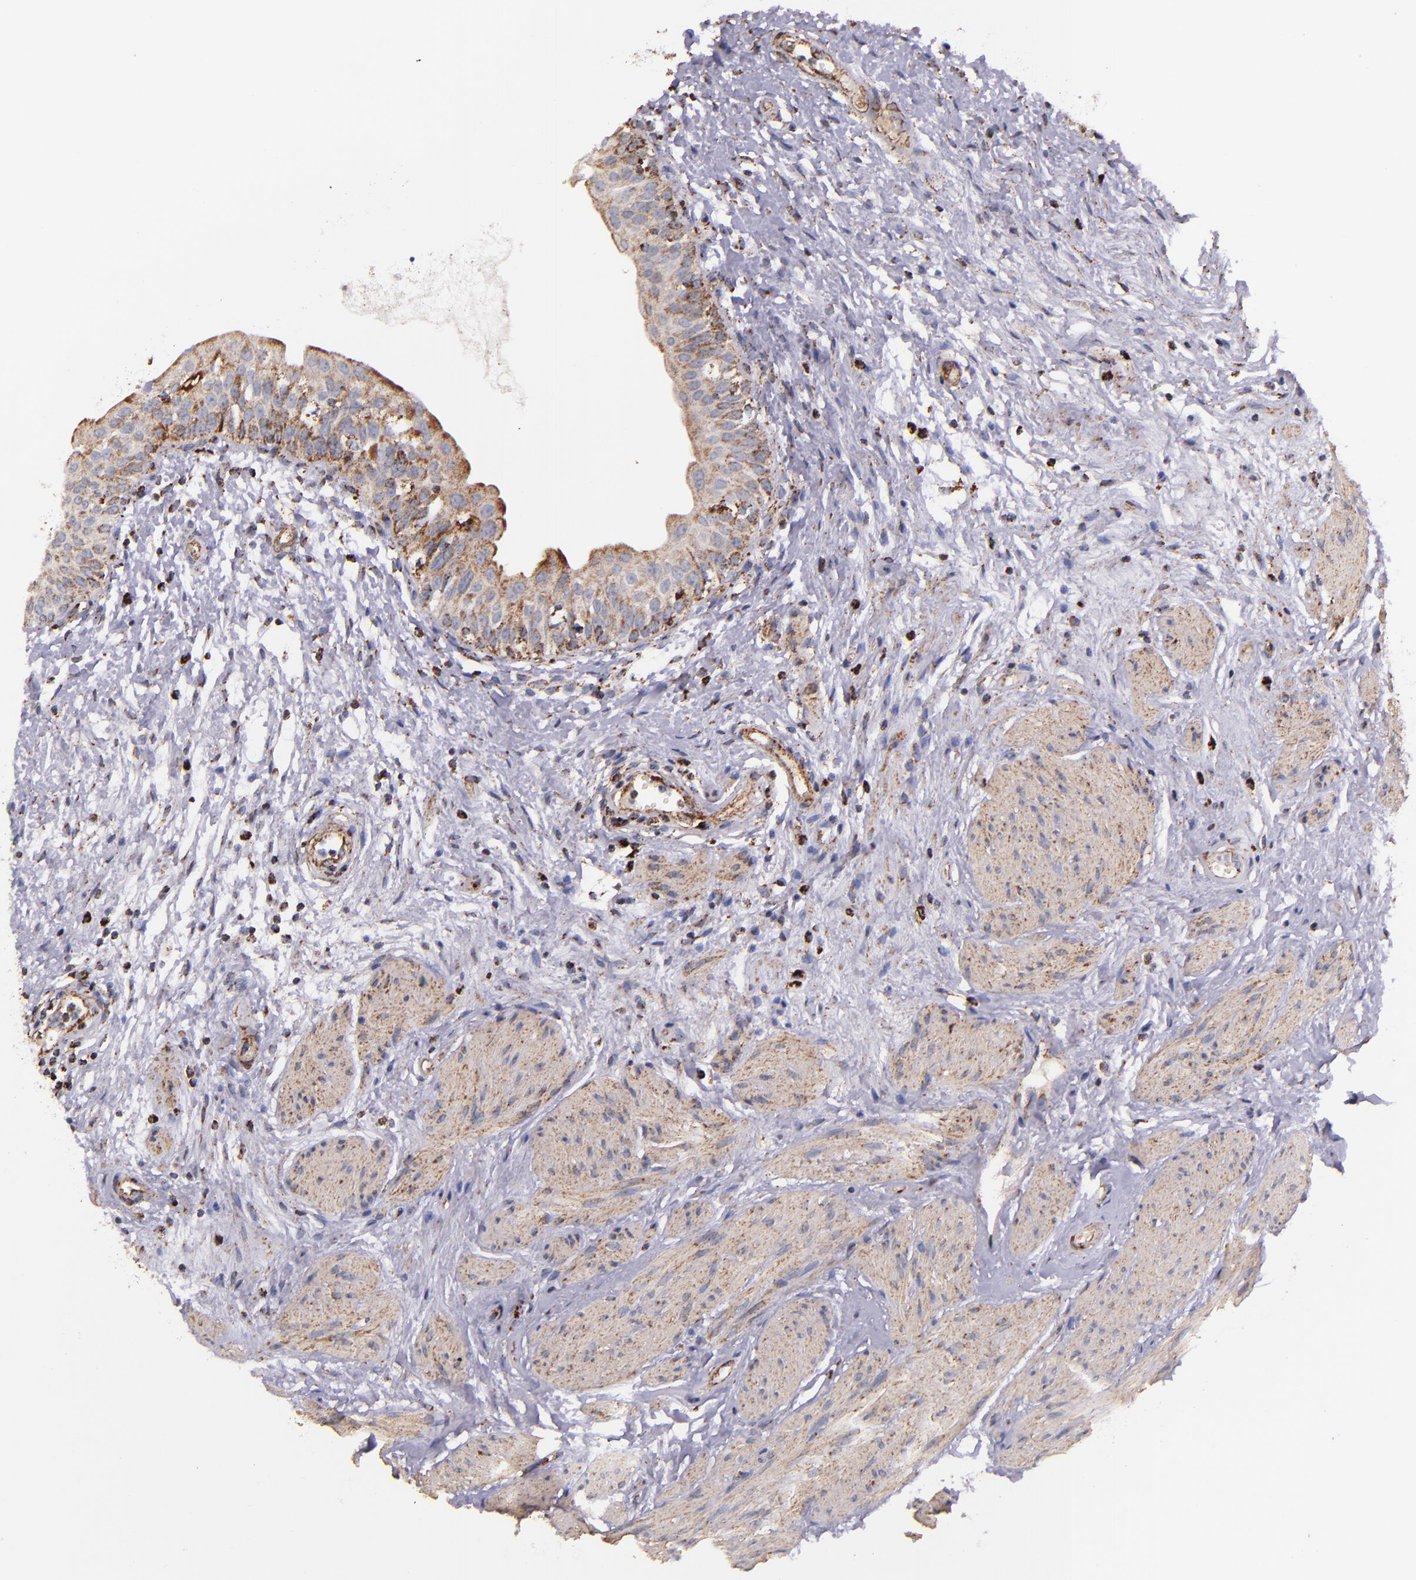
{"staining": {"intensity": "moderate", "quantity": ">75%", "location": "cytoplasmic/membranous"}, "tissue": "urinary bladder", "cell_type": "Urothelial cells", "image_type": "normal", "snomed": [{"axis": "morphology", "description": "Normal tissue, NOS"}, {"axis": "topography", "description": "Urinary bladder"}], "caption": "Approximately >75% of urothelial cells in benign human urinary bladder exhibit moderate cytoplasmic/membranous protein expression as visualized by brown immunohistochemical staining.", "gene": "IDH3G", "patient": {"sex": "female", "age": 55}}